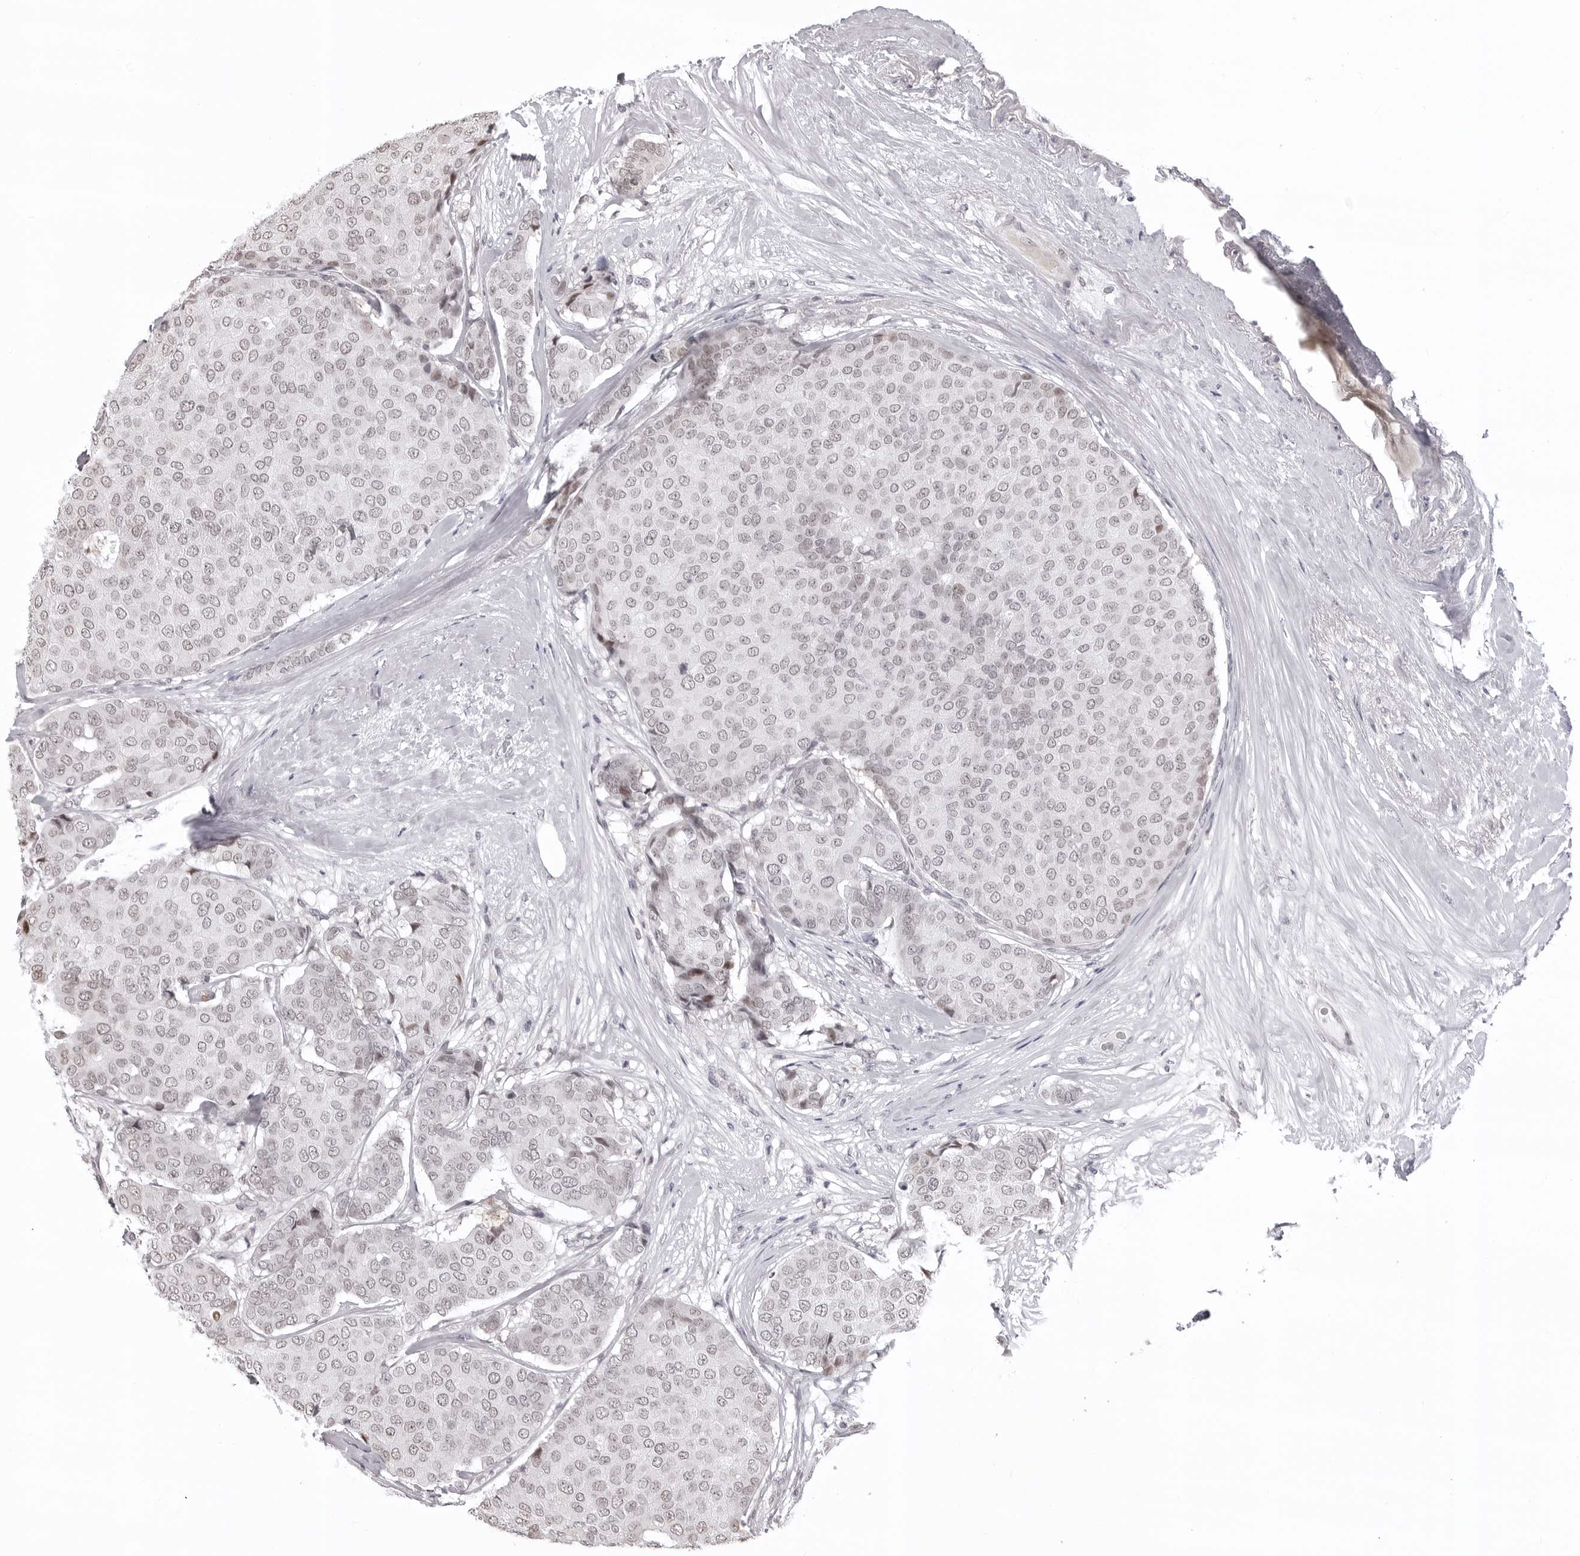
{"staining": {"intensity": "negative", "quantity": "none", "location": "none"}, "tissue": "breast cancer", "cell_type": "Tumor cells", "image_type": "cancer", "snomed": [{"axis": "morphology", "description": "Duct carcinoma"}, {"axis": "topography", "description": "Breast"}], "caption": "Histopathology image shows no significant protein expression in tumor cells of breast invasive ductal carcinoma.", "gene": "PHF3", "patient": {"sex": "female", "age": 75}}